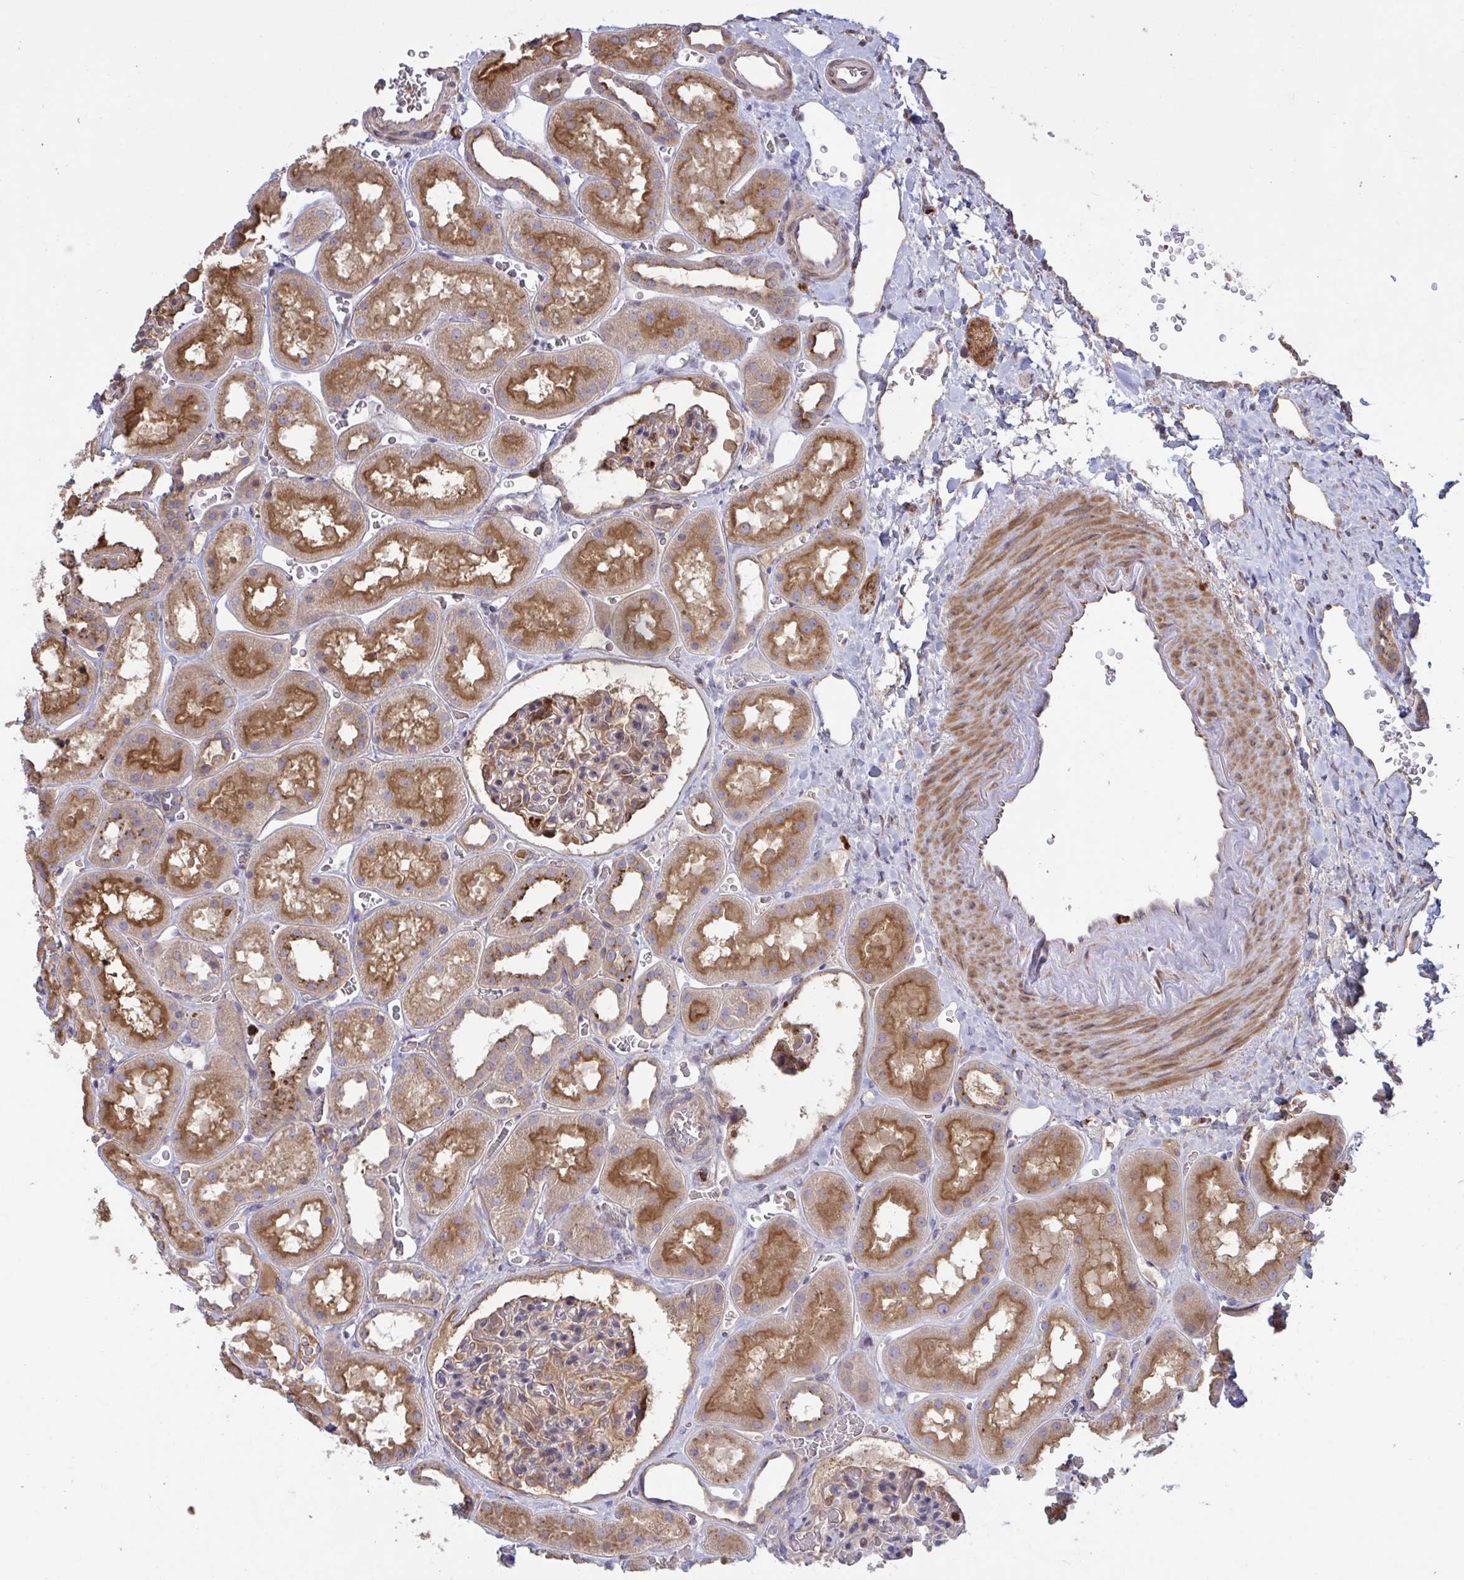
{"staining": {"intensity": "weak", "quantity": "25%-75%", "location": "cytoplasmic/membranous"}, "tissue": "kidney", "cell_type": "Cells in glomeruli", "image_type": "normal", "snomed": [{"axis": "morphology", "description": "Normal tissue, NOS"}, {"axis": "topography", "description": "Kidney"}], "caption": "Protein expression analysis of normal kidney reveals weak cytoplasmic/membranous positivity in approximately 25%-75% of cells in glomeruli. The protein of interest is stained brown, and the nuclei are stained in blue (DAB IHC with brightfield microscopy, high magnification).", "gene": "IL1R1", "patient": {"sex": "female", "age": 41}}